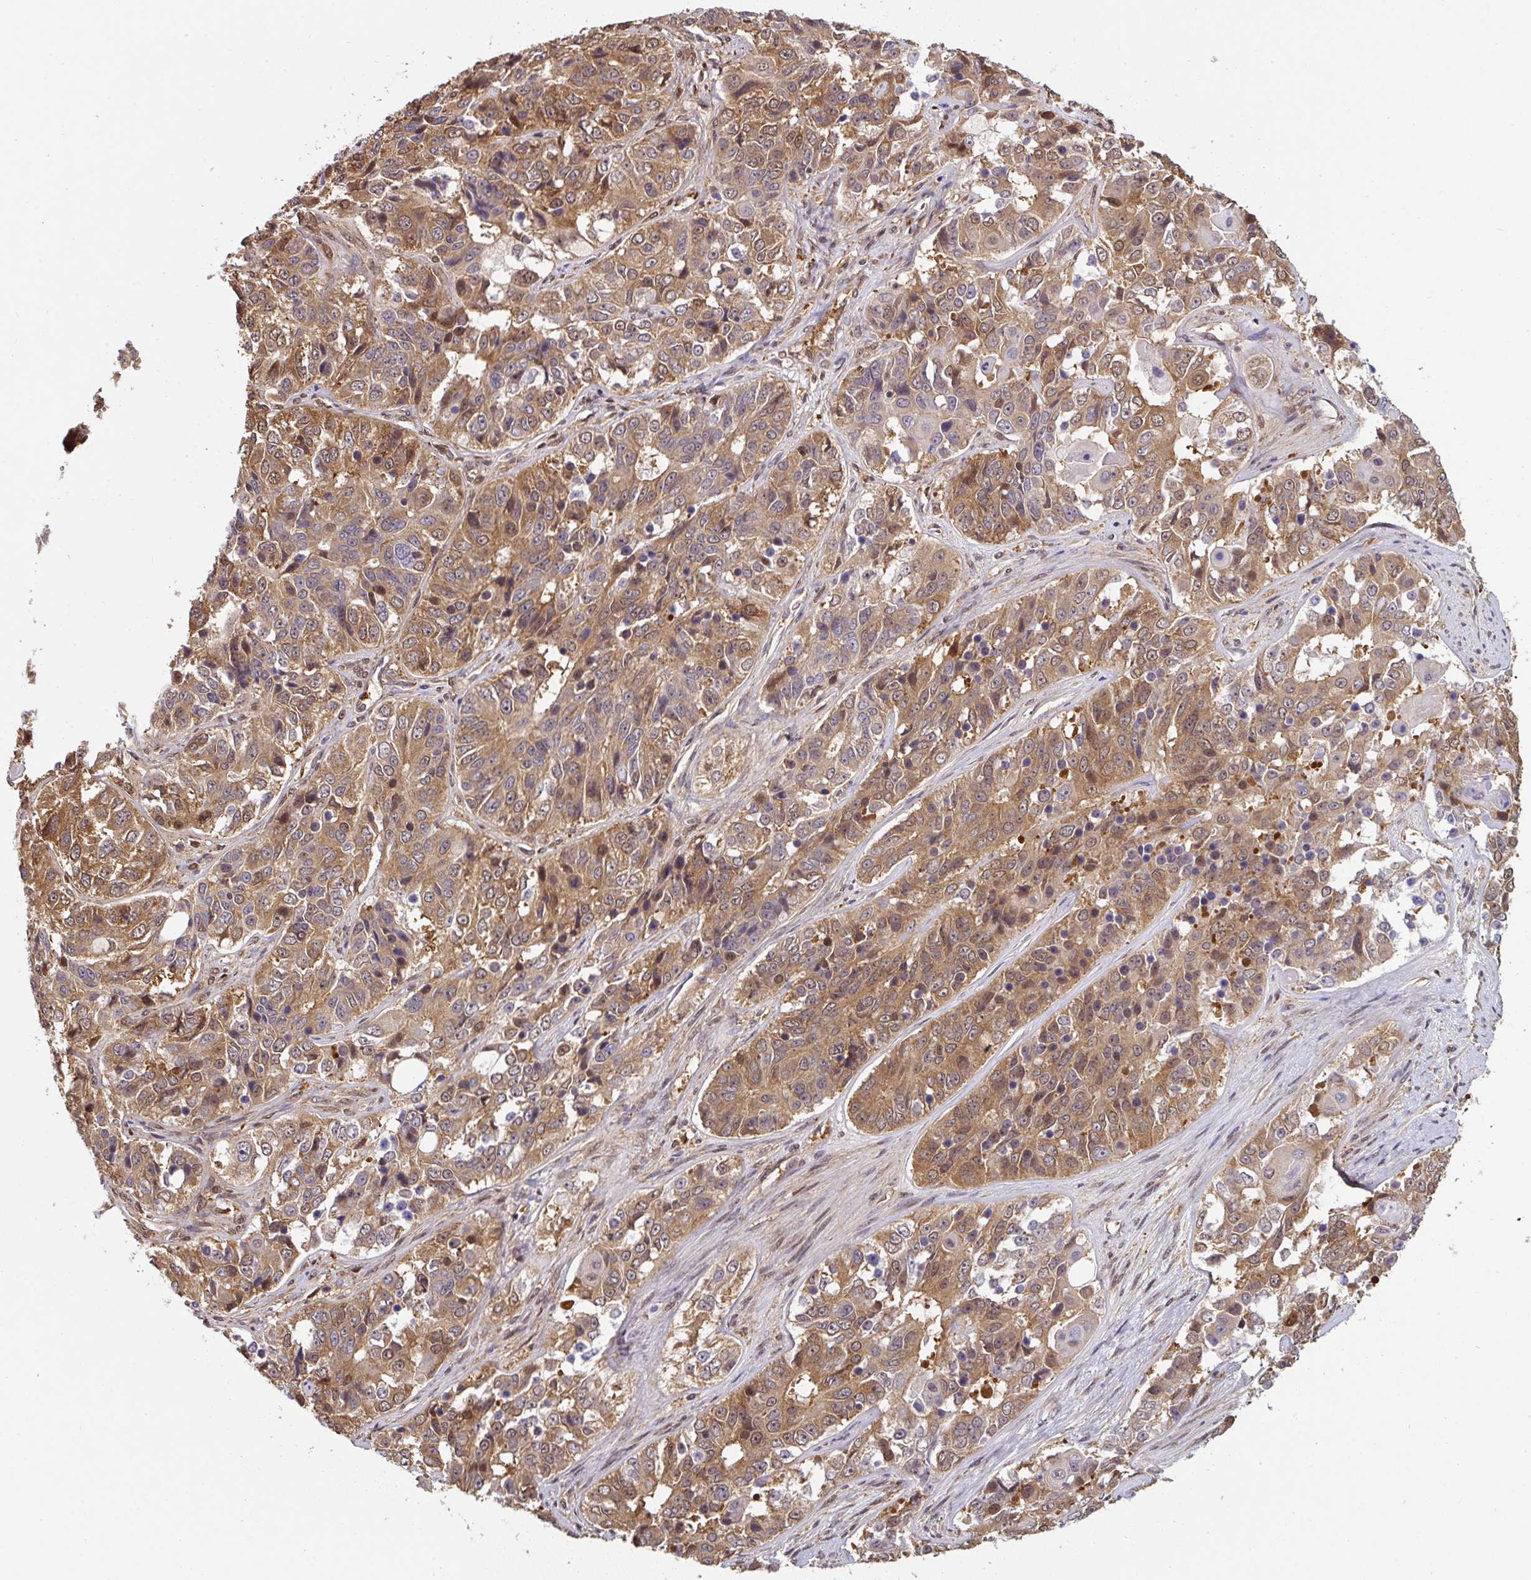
{"staining": {"intensity": "moderate", "quantity": ">75%", "location": "cytoplasmic/membranous"}, "tissue": "ovarian cancer", "cell_type": "Tumor cells", "image_type": "cancer", "snomed": [{"axis": "morphology", "description": "Carcinoma, endometroid"}, {"axis": "topography", "description": "Ovary"}], "caption": "Immunohistochemistry (IHC) of ovarian cancer displays medium levels of moderate cytoplasmic/membranous staining in approximately >75% of tumor cells.", "gene": "ST13", "patient": {"sex": "female", "age": 51}}